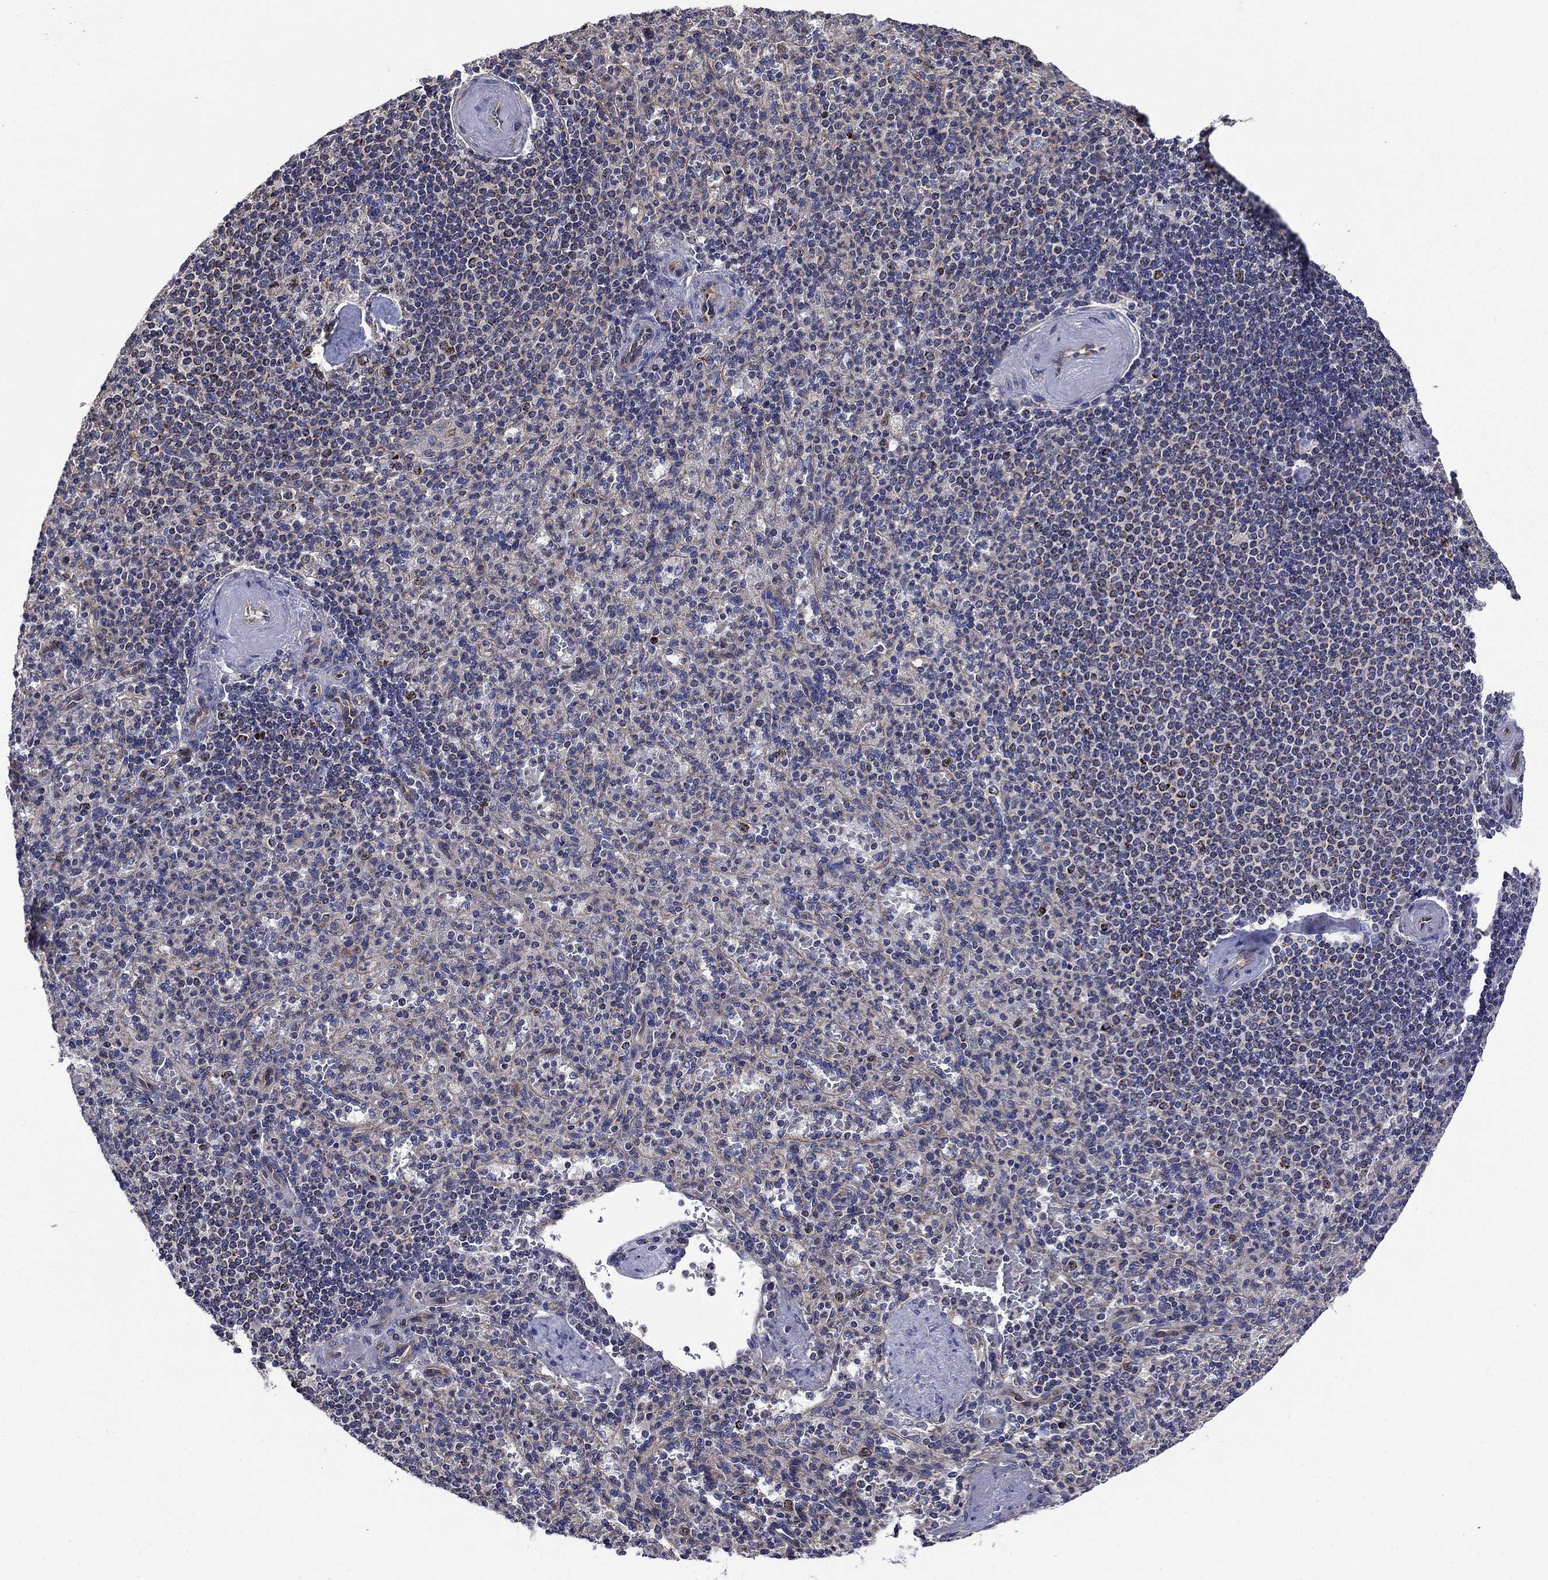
{"staining": {"intensity": "negative", "quantity": "none", "location": "none"}, "tissue": "spleen", "cell_type": "Cells in red pulp", "image_type": "normal", "snomed": [{"axis": "morphology", "description": "Normal tissue, NOS"}, {"axis": "topography", "description": "Spleen"}], "caption": "Immunohistochemistry histopathology image of benign human spleen stained for a protein (brown), which exhibits no positivity in cells in red pulp. (Stains: DAB (3,3'-diaminobenzidine) immunohistochemistry (IHC) with hematoxylin counter stain, Microscopy: brightfield microscopy at high magnification).", "gene": "KIF22", "patient": {"sex": "female", "age": 74}}